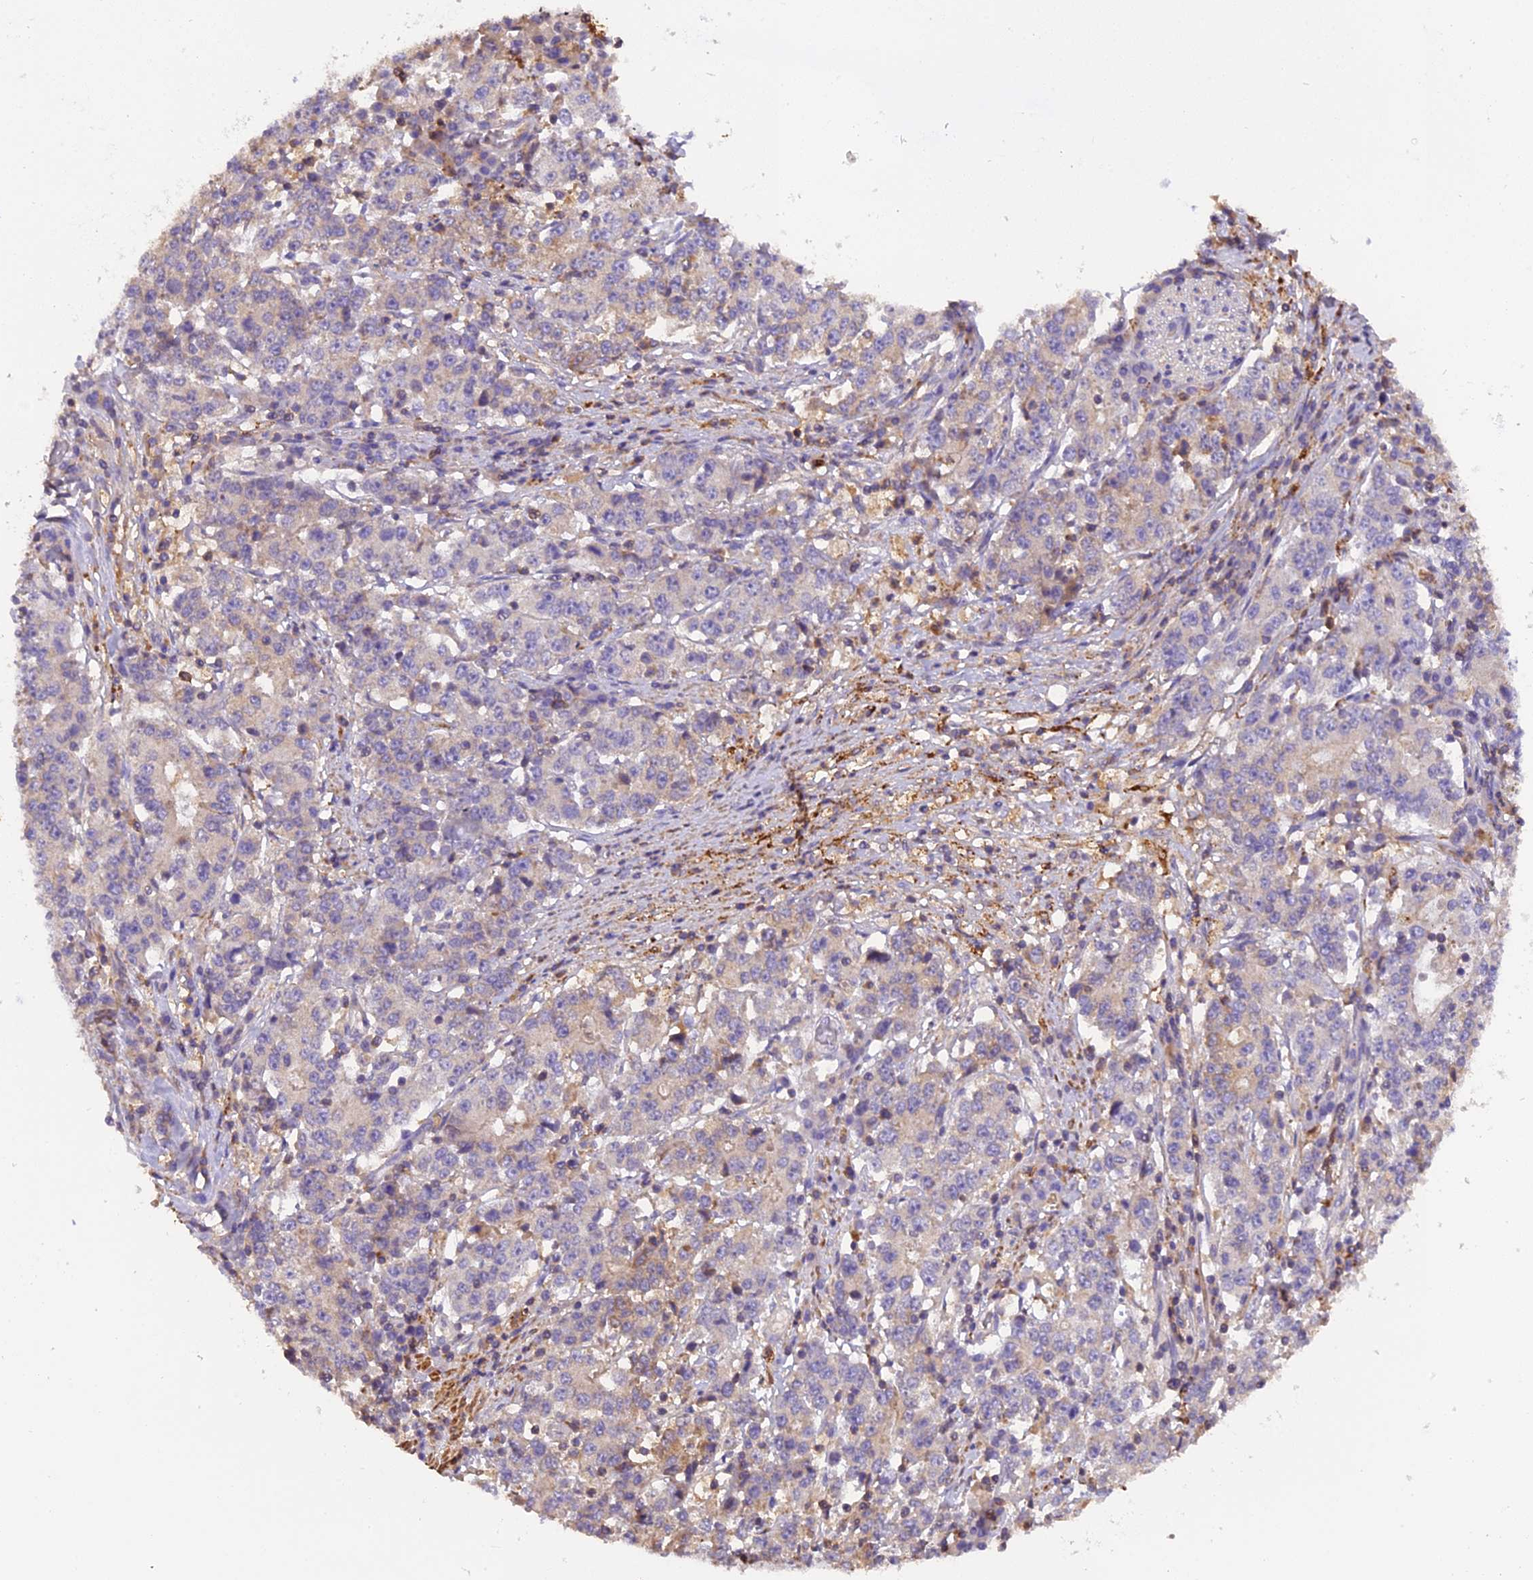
{"staining": {"intensity": "negative", "quantity": "none", "location": "none"}, "tissue": "stomach cancer", "cell_type": "Tumor cells", "image_type": "cancer", "snomed": [{"axis": "morphology", "description": "Adenocarcinoma, NOS"}, {"axis": "topography", "description": "Stomach"}], "caption": "High power microscopy histopathology image of an immunohistochemistry (IHC) micrograph of stomach adenocarcinoma, revealing no significant staining in tumor cells.", "gene": "STOML1", "patient": {"sex": "male", "age": 59}}